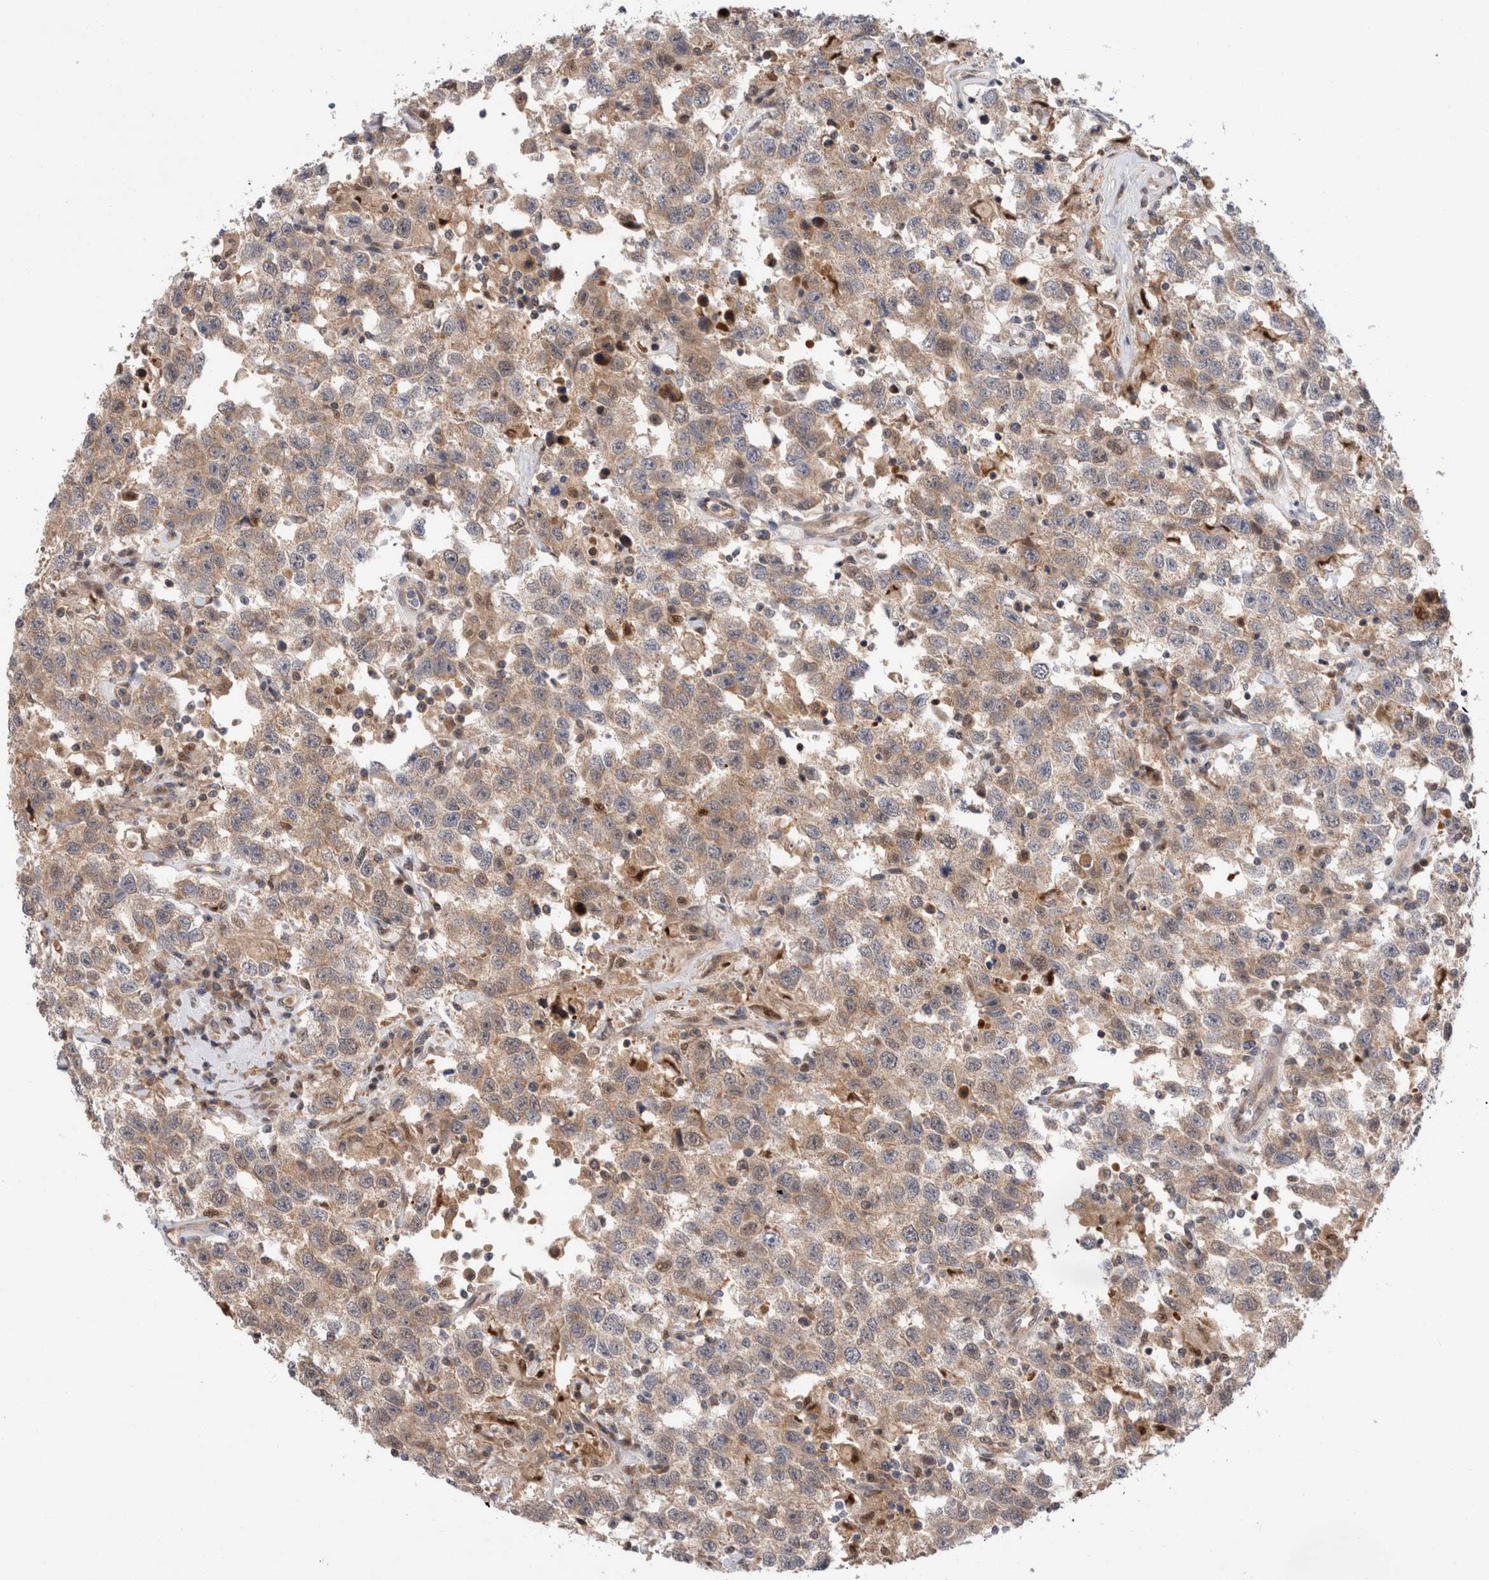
{"staining": {"intensity": "weak", "quantity": ">75%", "location": "cytoplasmic/membranous"}, "tissue": "testis cancer", "cell_type": "Tumor cells", "image_type": "cancer", "snomed": [{"axis": "morphology", "description": "Seminoma, NOS"}, {"axis": "topography", "description": "Testis"}], "caption": "IHC staining of testis seminoma, which shows low levels of weak cytoplasmic/membranous staining in about >75% of tumor cells indicating weak cytoplasmic/membranous protein positivity. The staining was performed using DAB (brown) for protein detection and nuclei were counterstained in hematoxylin (blue).", "gene": "MRPL37", "patient": {"sex": "male", "age": 41}}